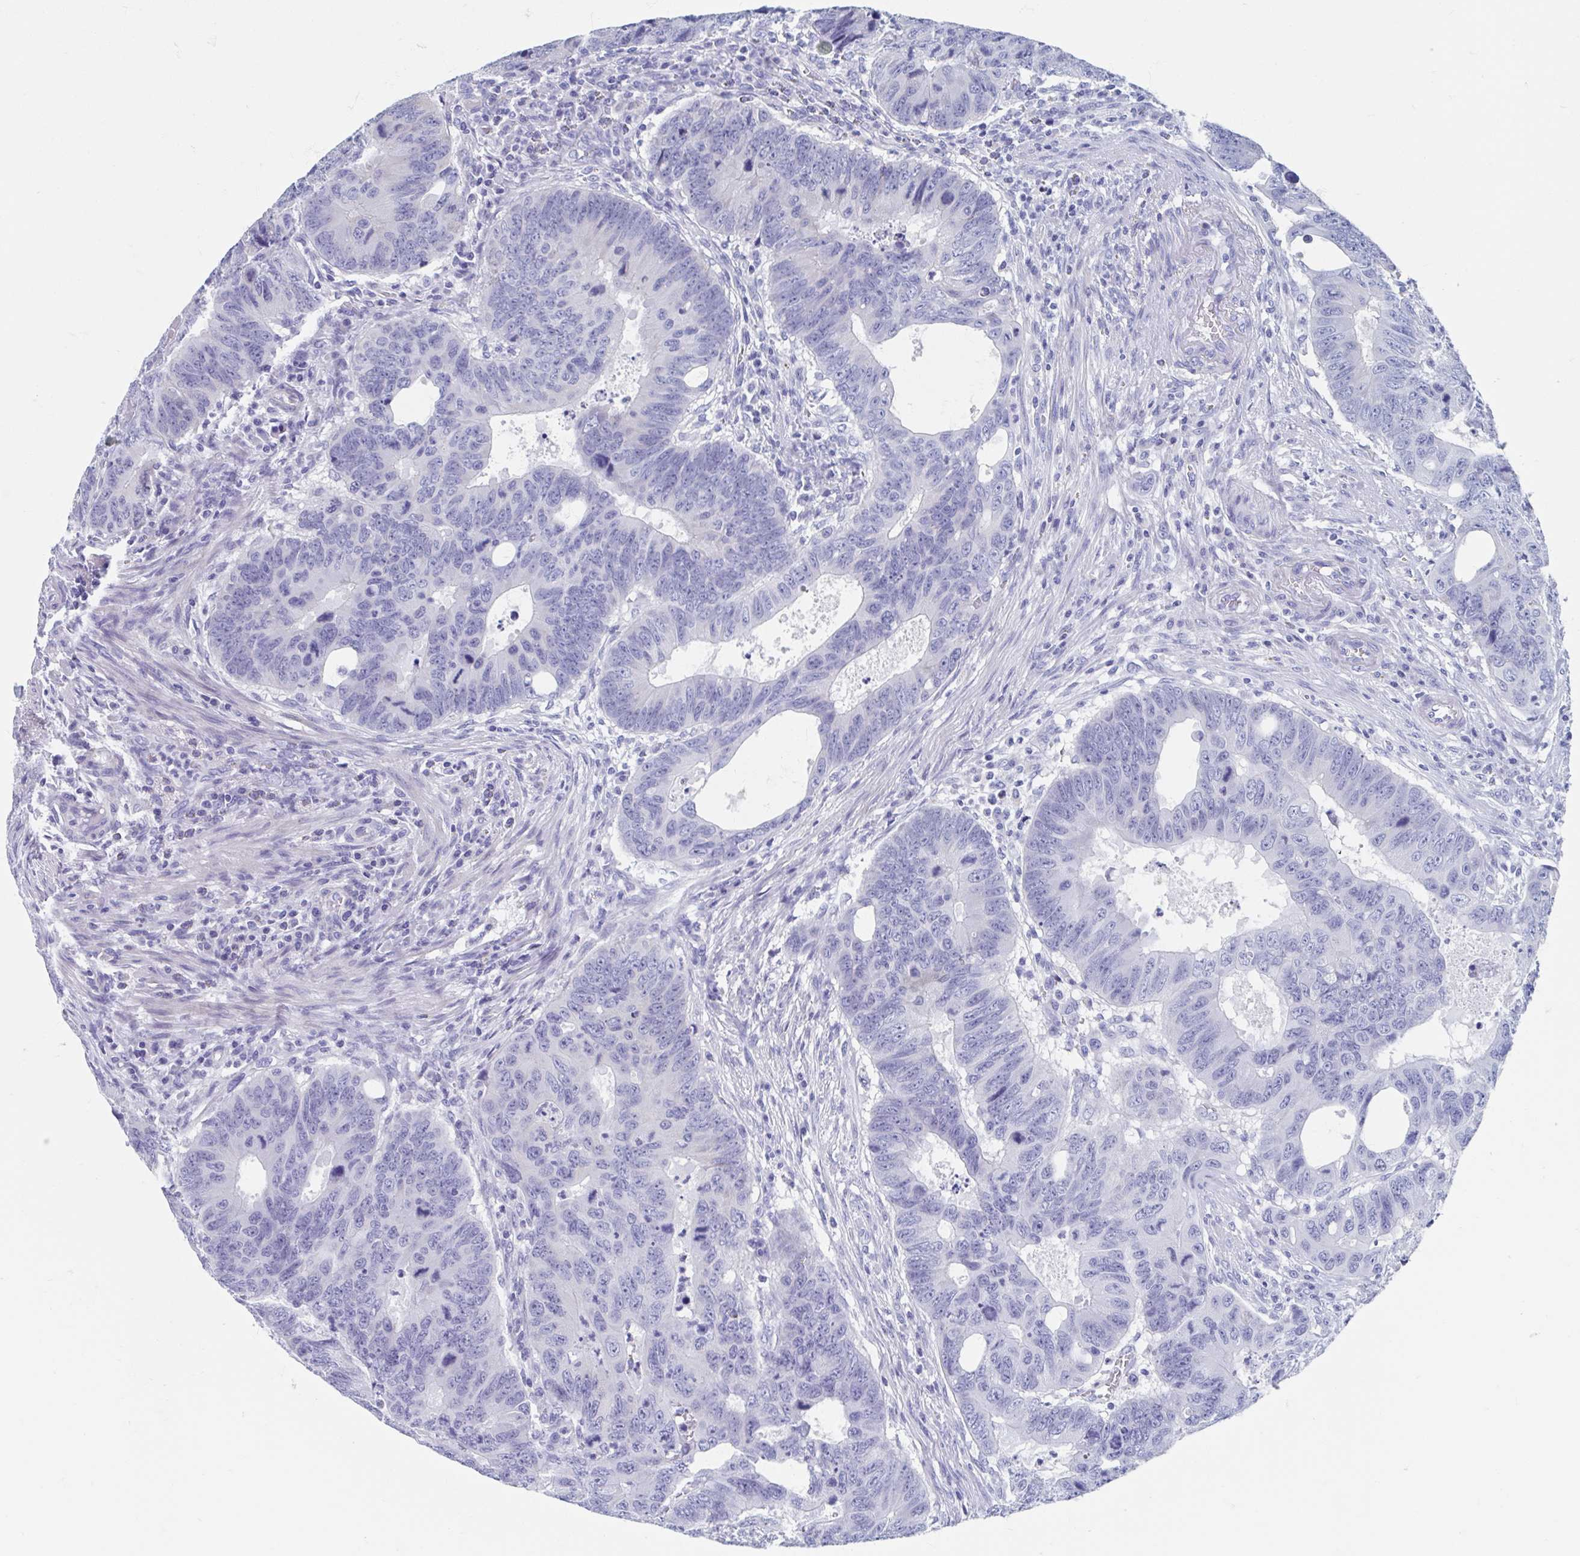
{"staining": {"intensity": "negative", "quantity": "none", "location": "none"}, "tissue": "colorectal cancer", "cell_type": "Tumor cells", "image_type": "cancer", "snomed": [{"axis": "morphology", "description": "Adenocarcinoma, NOS"}, {"axis": "topography", "description": "Colon"}], "caption": "High magnification brightfield microscopy of colorectal cancer (adenocarcinoma) stained with DAB (brown) and counterstained with hematoxylin (blue): tumor cells show no significant expression. (DAB IHC with hematoxylin counter stain).", "gene": "SHCBP1L", "patient": {"sex": "male", "age": 62}}